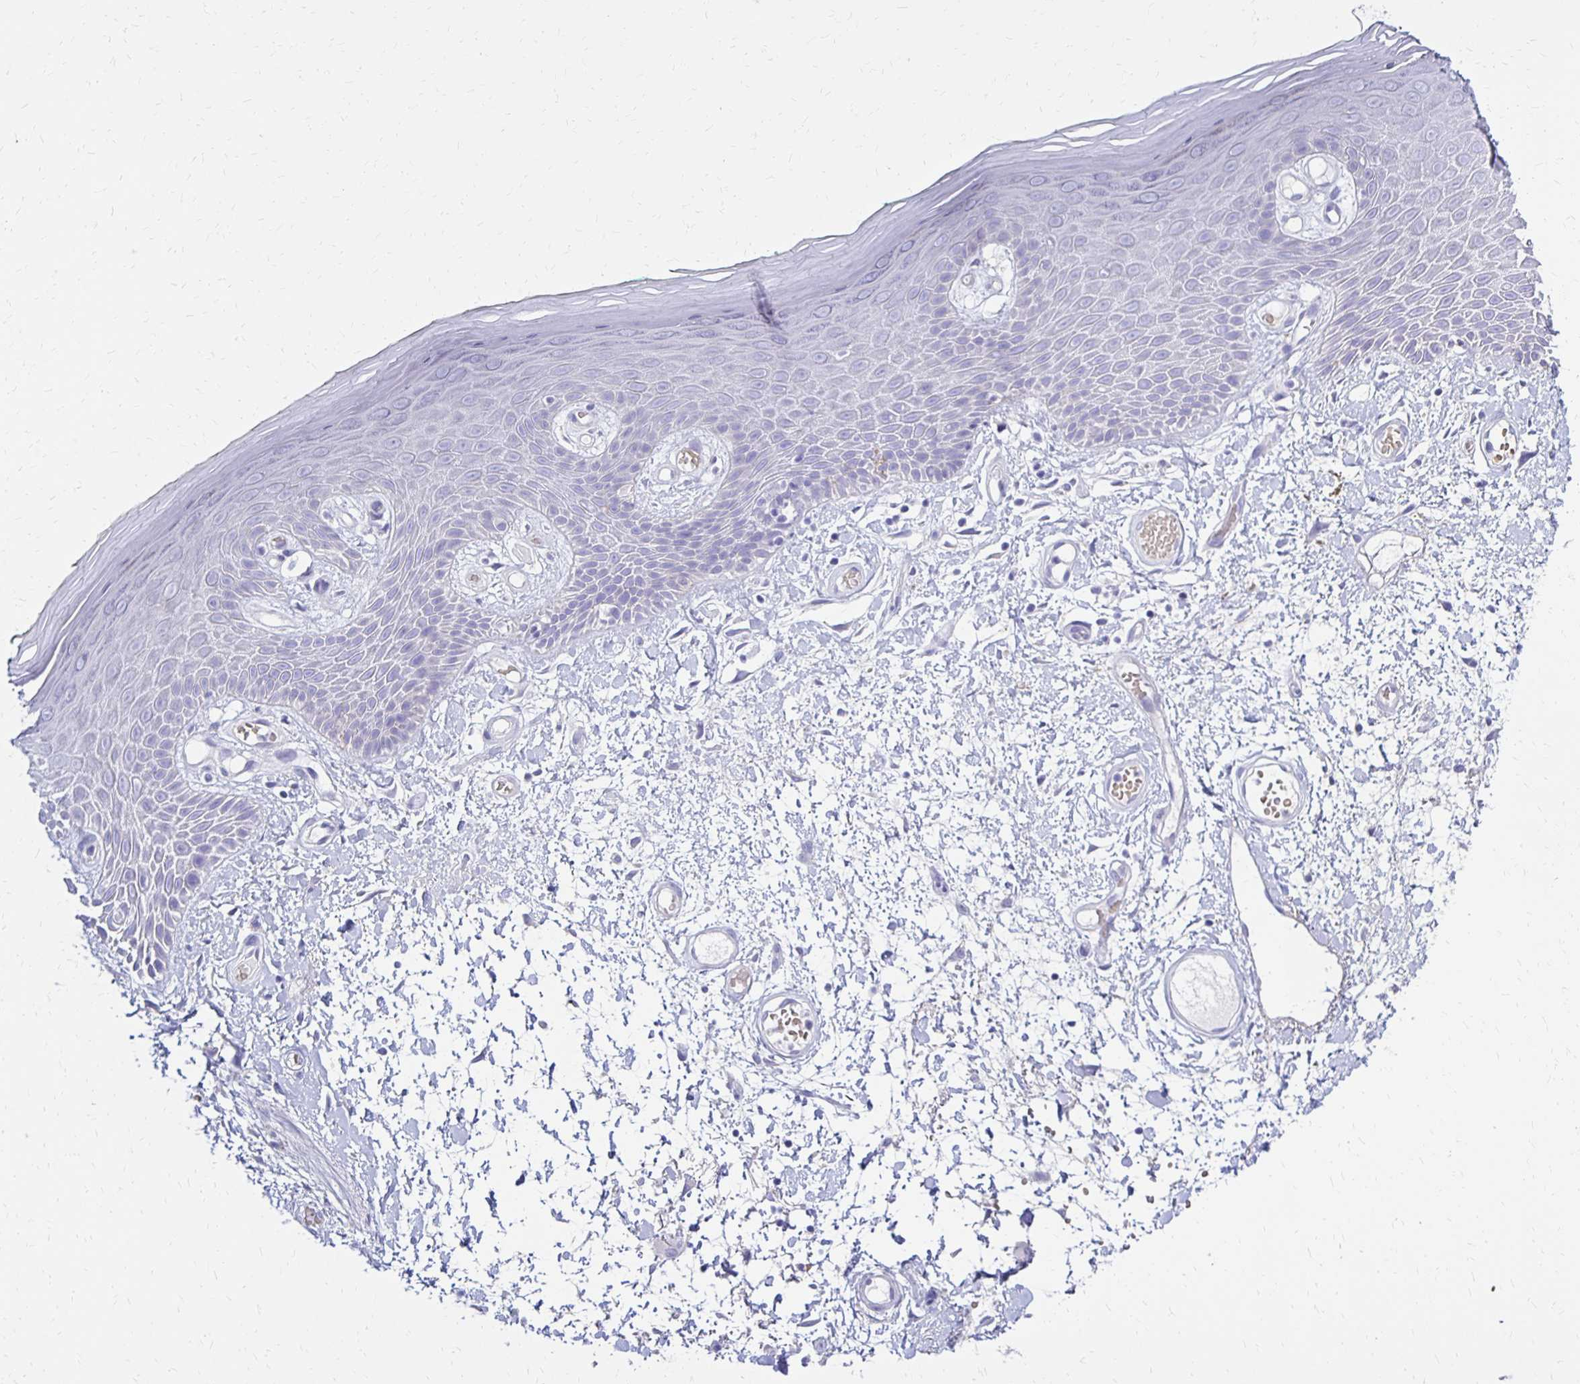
{"staining": {"intensity": "negative", "quantity": "none", "location": "none"}, "tissue": "skin", "cell_type": "Epidermal cells", "image_type": "normal", "snomed": [{"axis": "morphology", "description": "Normal tissue, NOS"}, {"axis": "topography", "description": "Anal"}, {"axis": "topography", "description": "Peripheral nerve tissue"}], "caption": "Protein analysis of benign skin exhibits no significant positivity in epidermal cells.", "gene": "FNTB", "patient": {"sex": "male", "age": 78}}